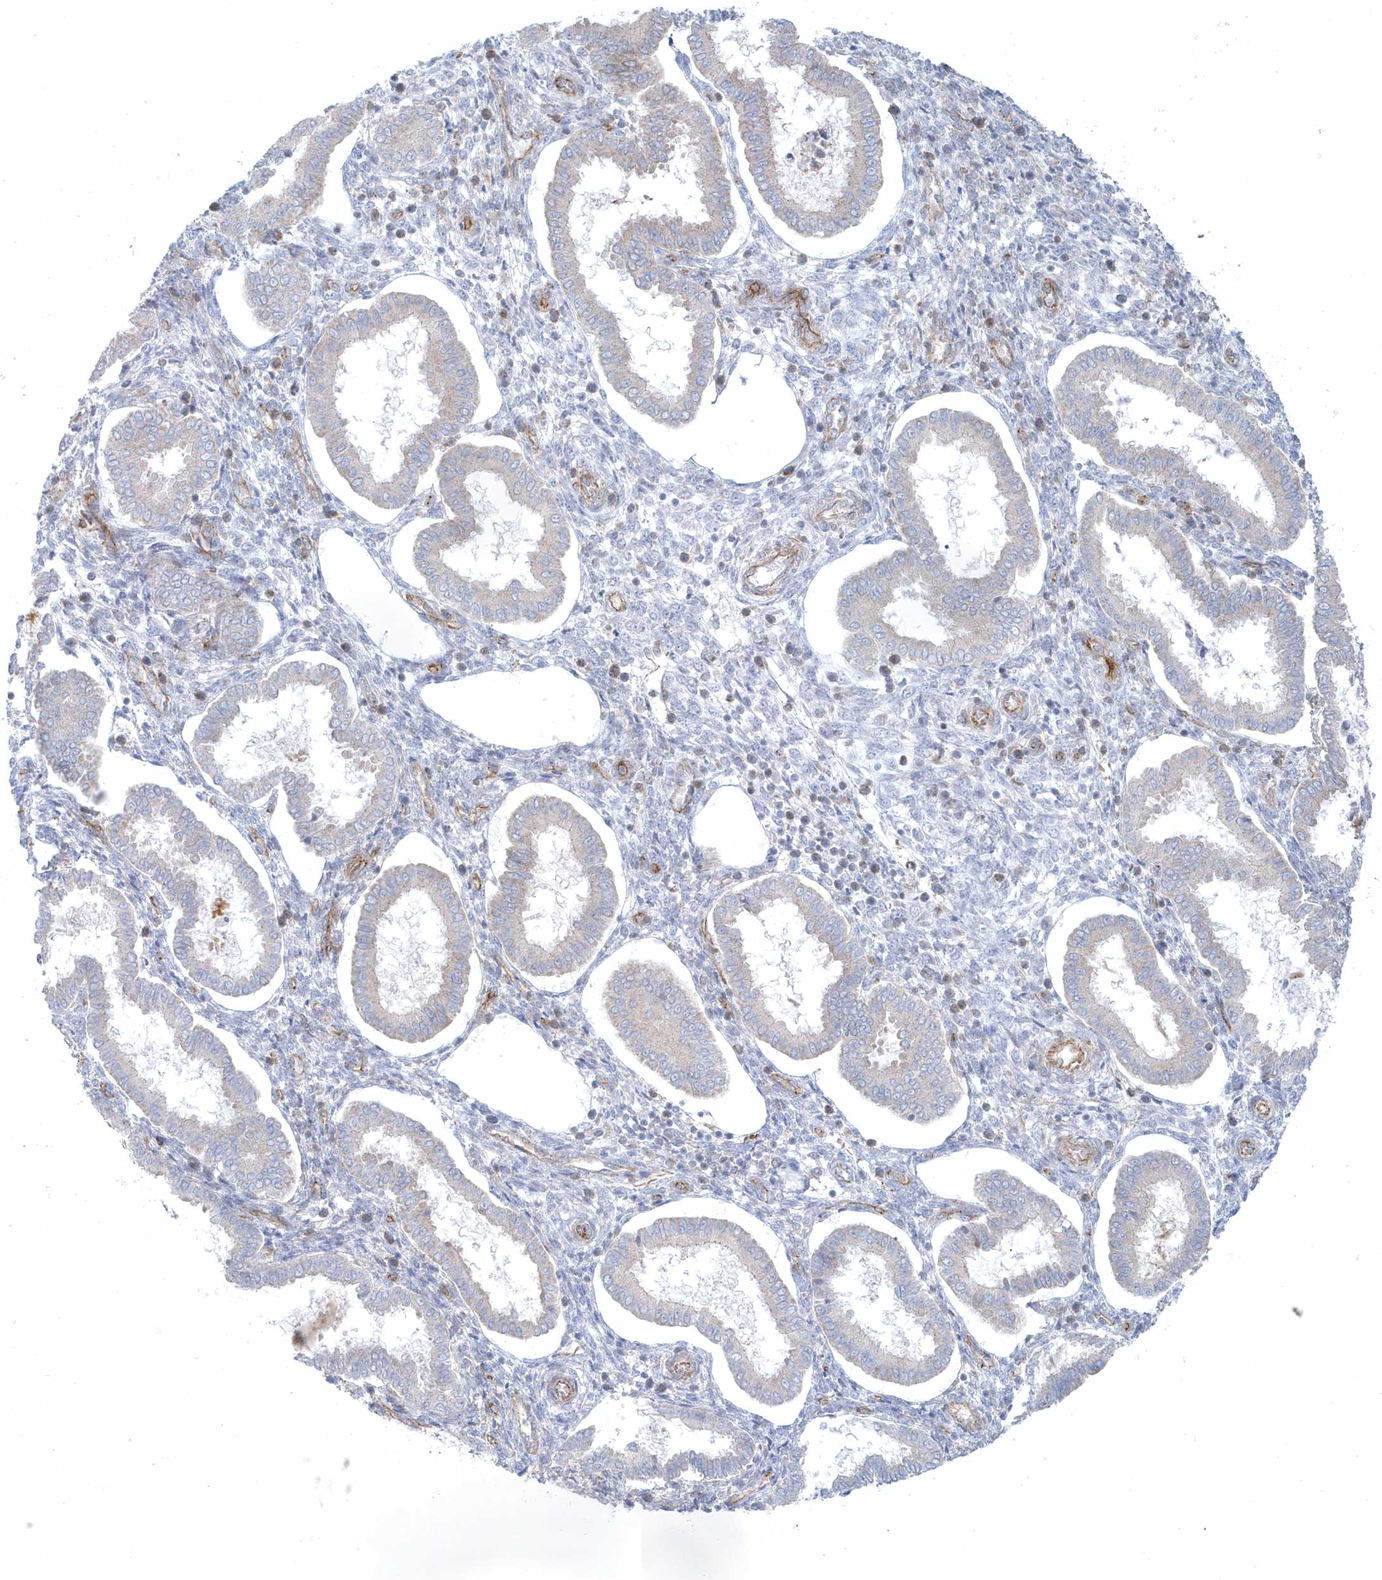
{"staining": {"intensity": "negative", "quantity": "none", "location": "none"}, "tissue": "endometrium", "cell_type": "Cells in endometrial stroma", "image_type": "normal", "snomed": [{"axis": "morphology", "description": "Normal tissue, NOS"}, {"axis": "topography", "description": "Endometrium"}], "caption": "Endometrium was stained to show a protein in brown. There is no significant positivity in cells in endometrial stroma. (DAB (3,3'-diaminobenzidine) immunohistochemistry with hematoxylin counter stain).", "gene": "GPR152", "patient": {"sex": "female", "age": 24}}